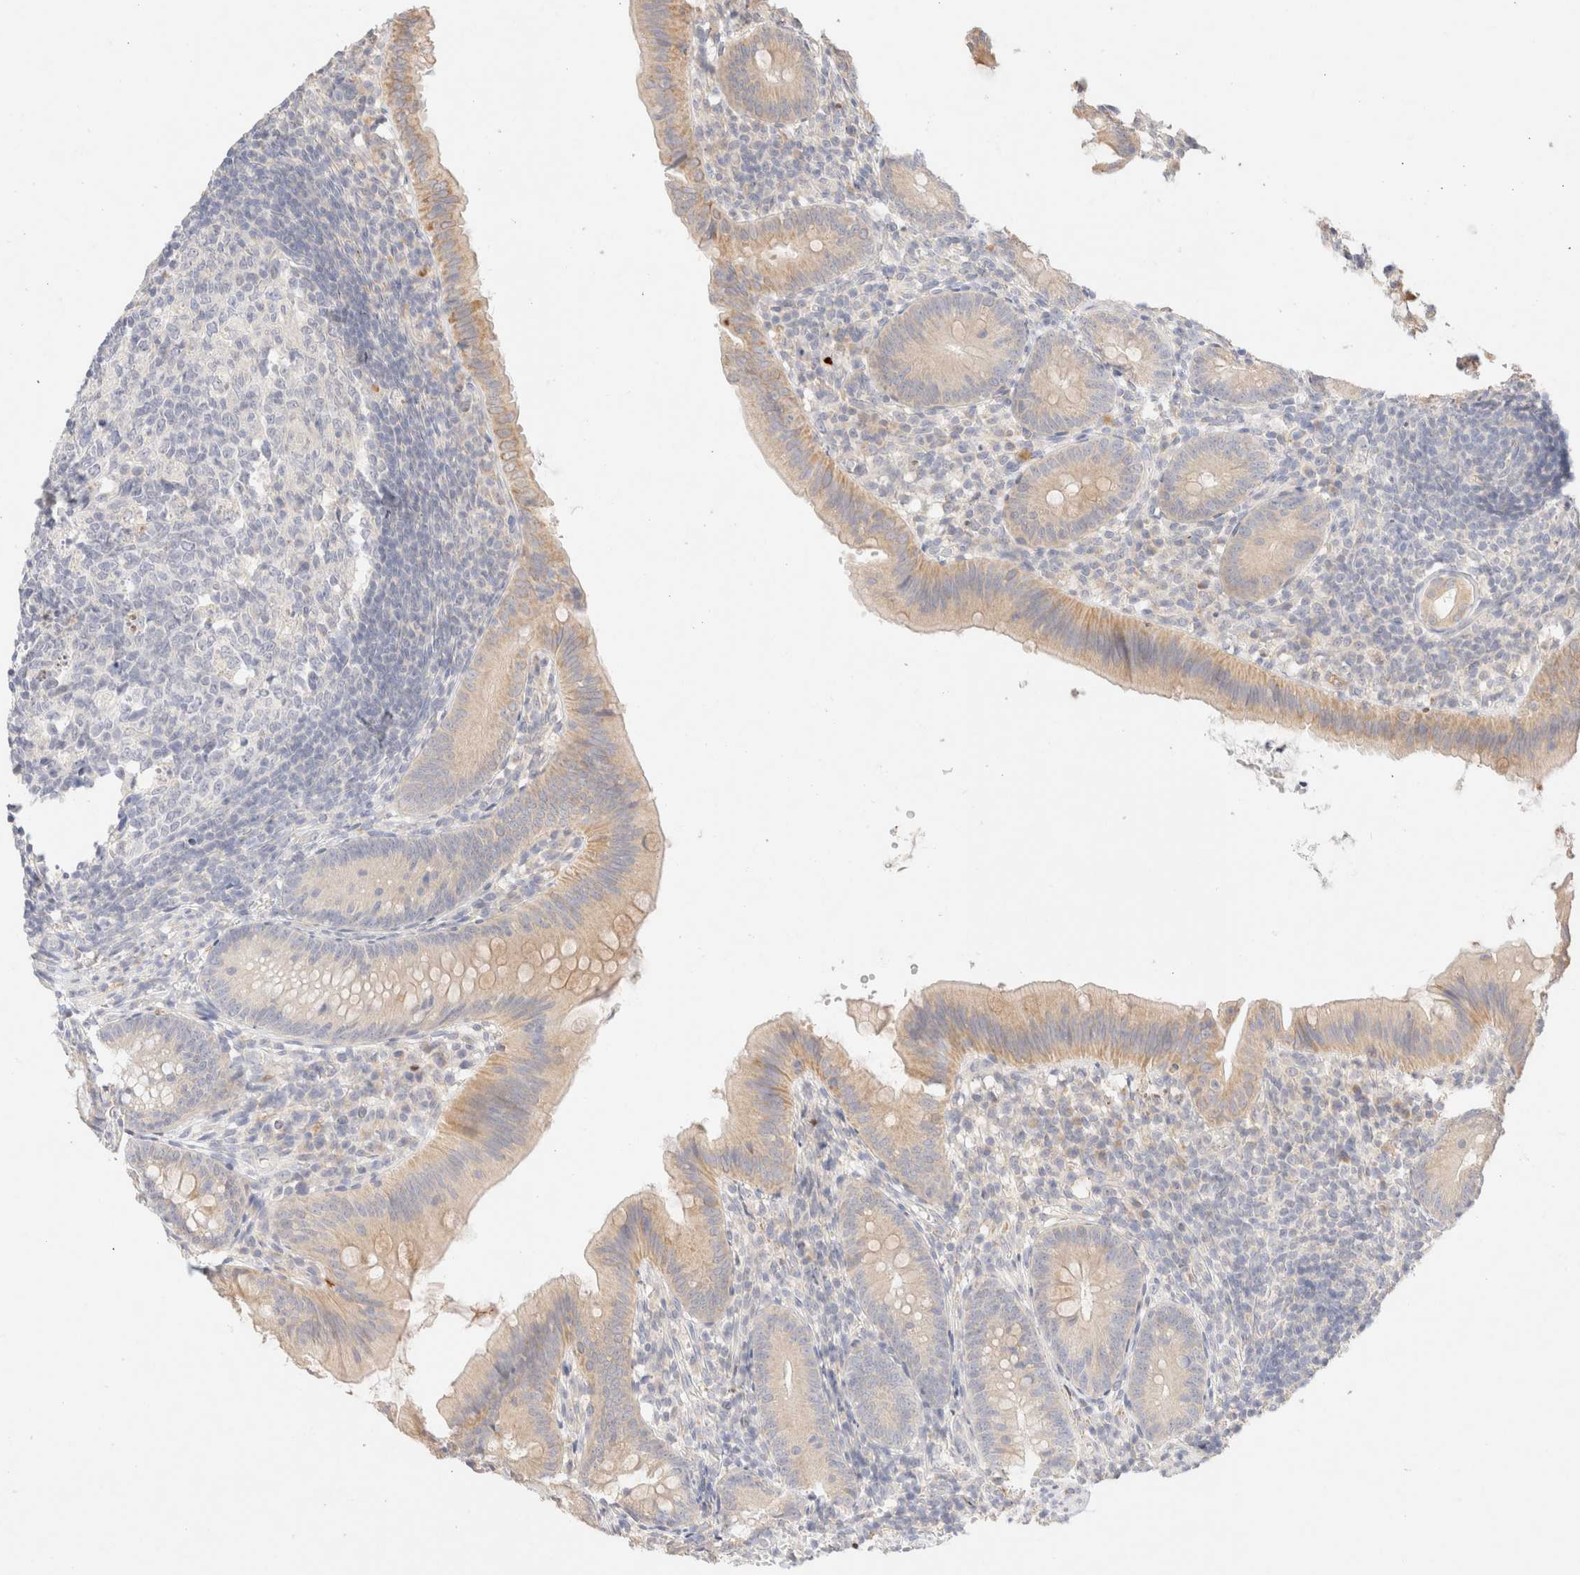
{"staining": {"intensity": "weak", "quantity": "<25%", "location": "cytoplasmic/membranous"}, "tissue": "appendix", "cell_type": "Glandular cells", "image_type": "normal", "snomed": [{"axis": "morphology", "description": "Normal tissue, NOS"}, {"axis": "topography", "description": "Appendix"}], "caption": "High magnification brightfield microscopy of unremarkable appendix stained with DAB (3,3'-diaminobenzidine) (brown) and counterstained with hematoxylin (blue): glandular cells show no significant positivity.", "gene": "SNTB1", "patient": {"sex": "male", "age": 1}}